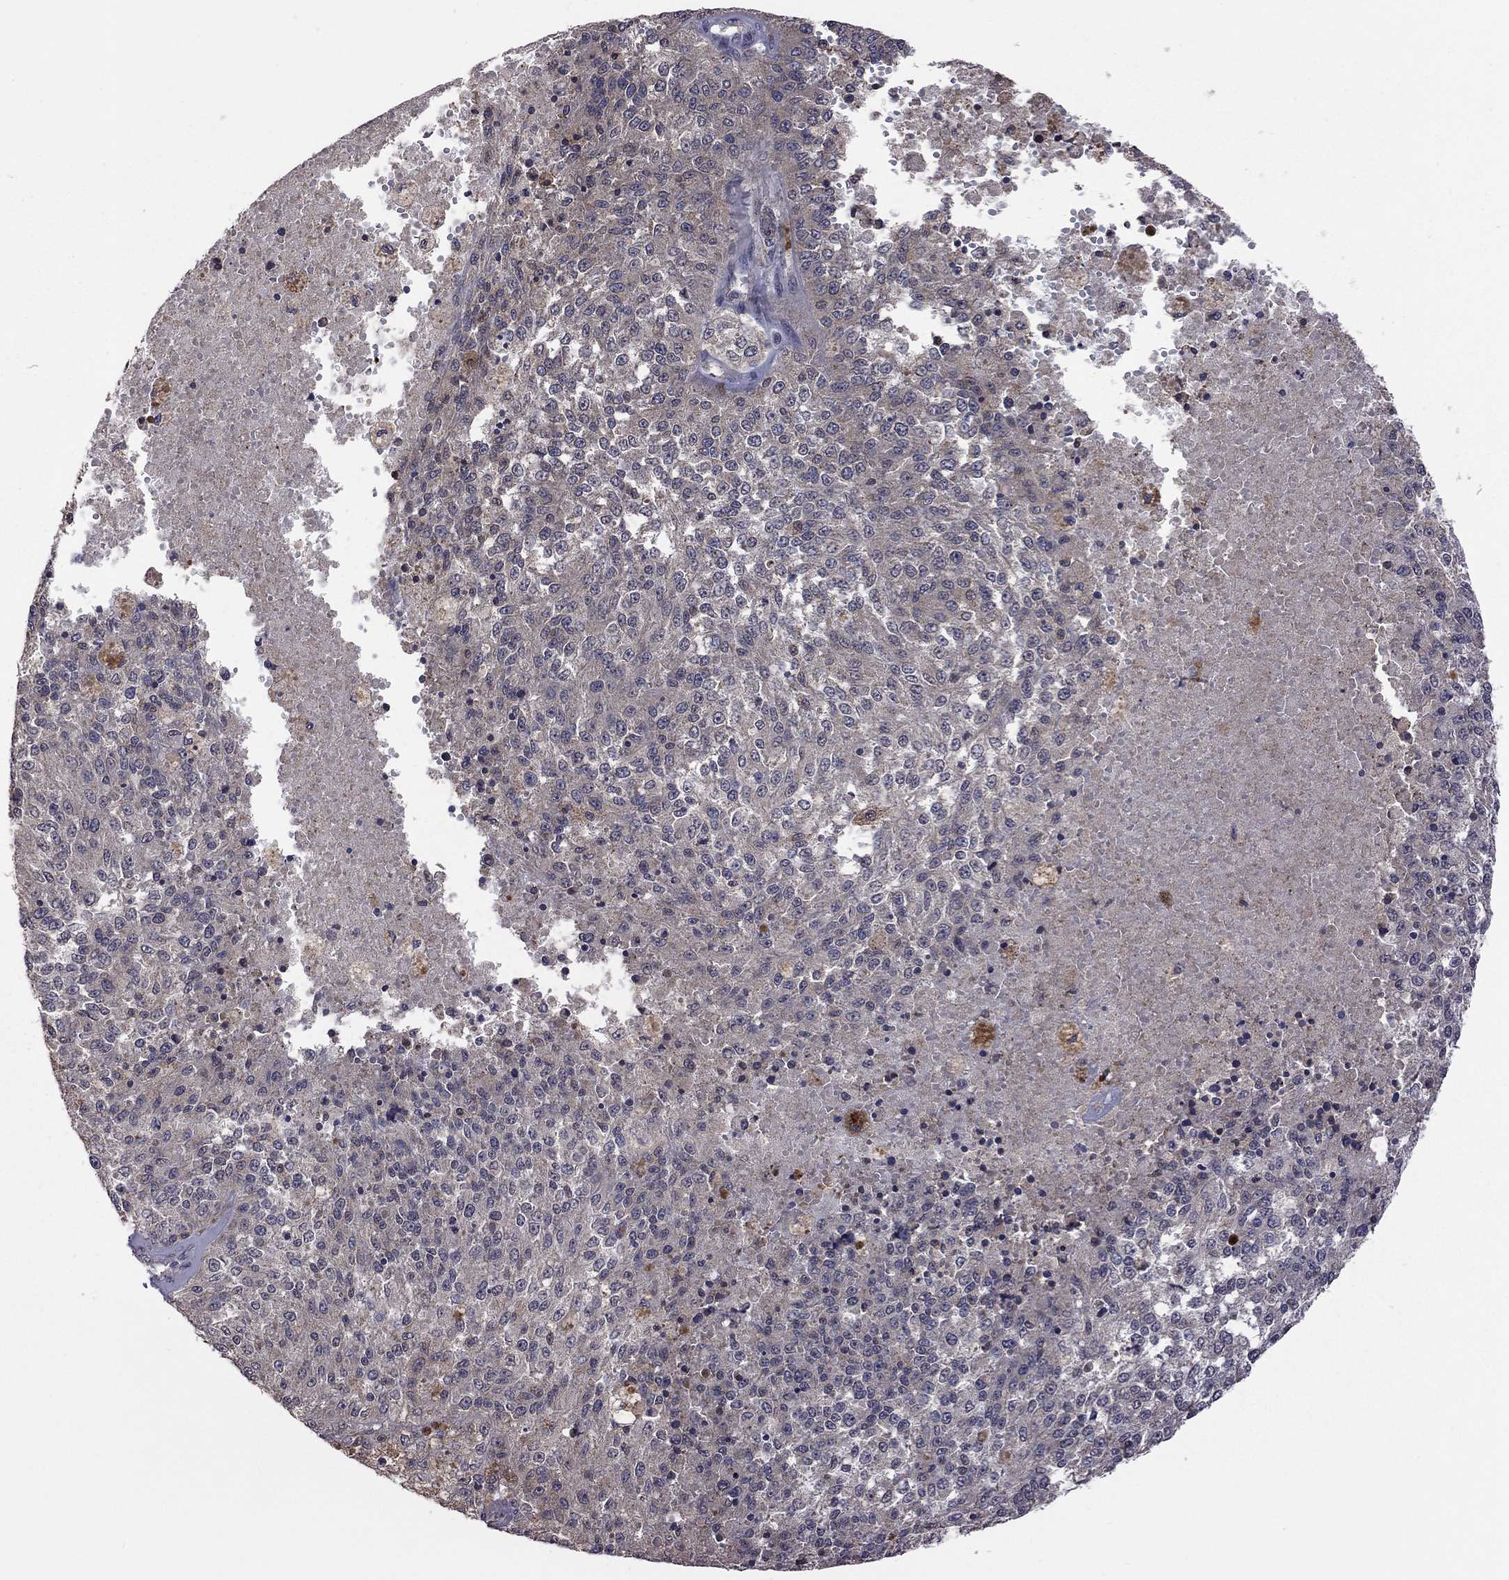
{"staining": {"intensity": "negative", "quantity": "none", "location": "none"}, "tissue": "melanoma", "cell_type": "Tumor cells", "image_type": "cancer", "snomed": [{"axis": "morphology", "description": "Malignant melanoma, Metastatic site"}, {"axis": "topography", "description": "Lymph node"}], "caption": "A high-resolution histopathology image shows immunohistochemistry staining of melanoma, which reveals no significant staining in tumor cells.", "gene": "TSNARE1", "patient": {"sex": "female", "age": 64}}